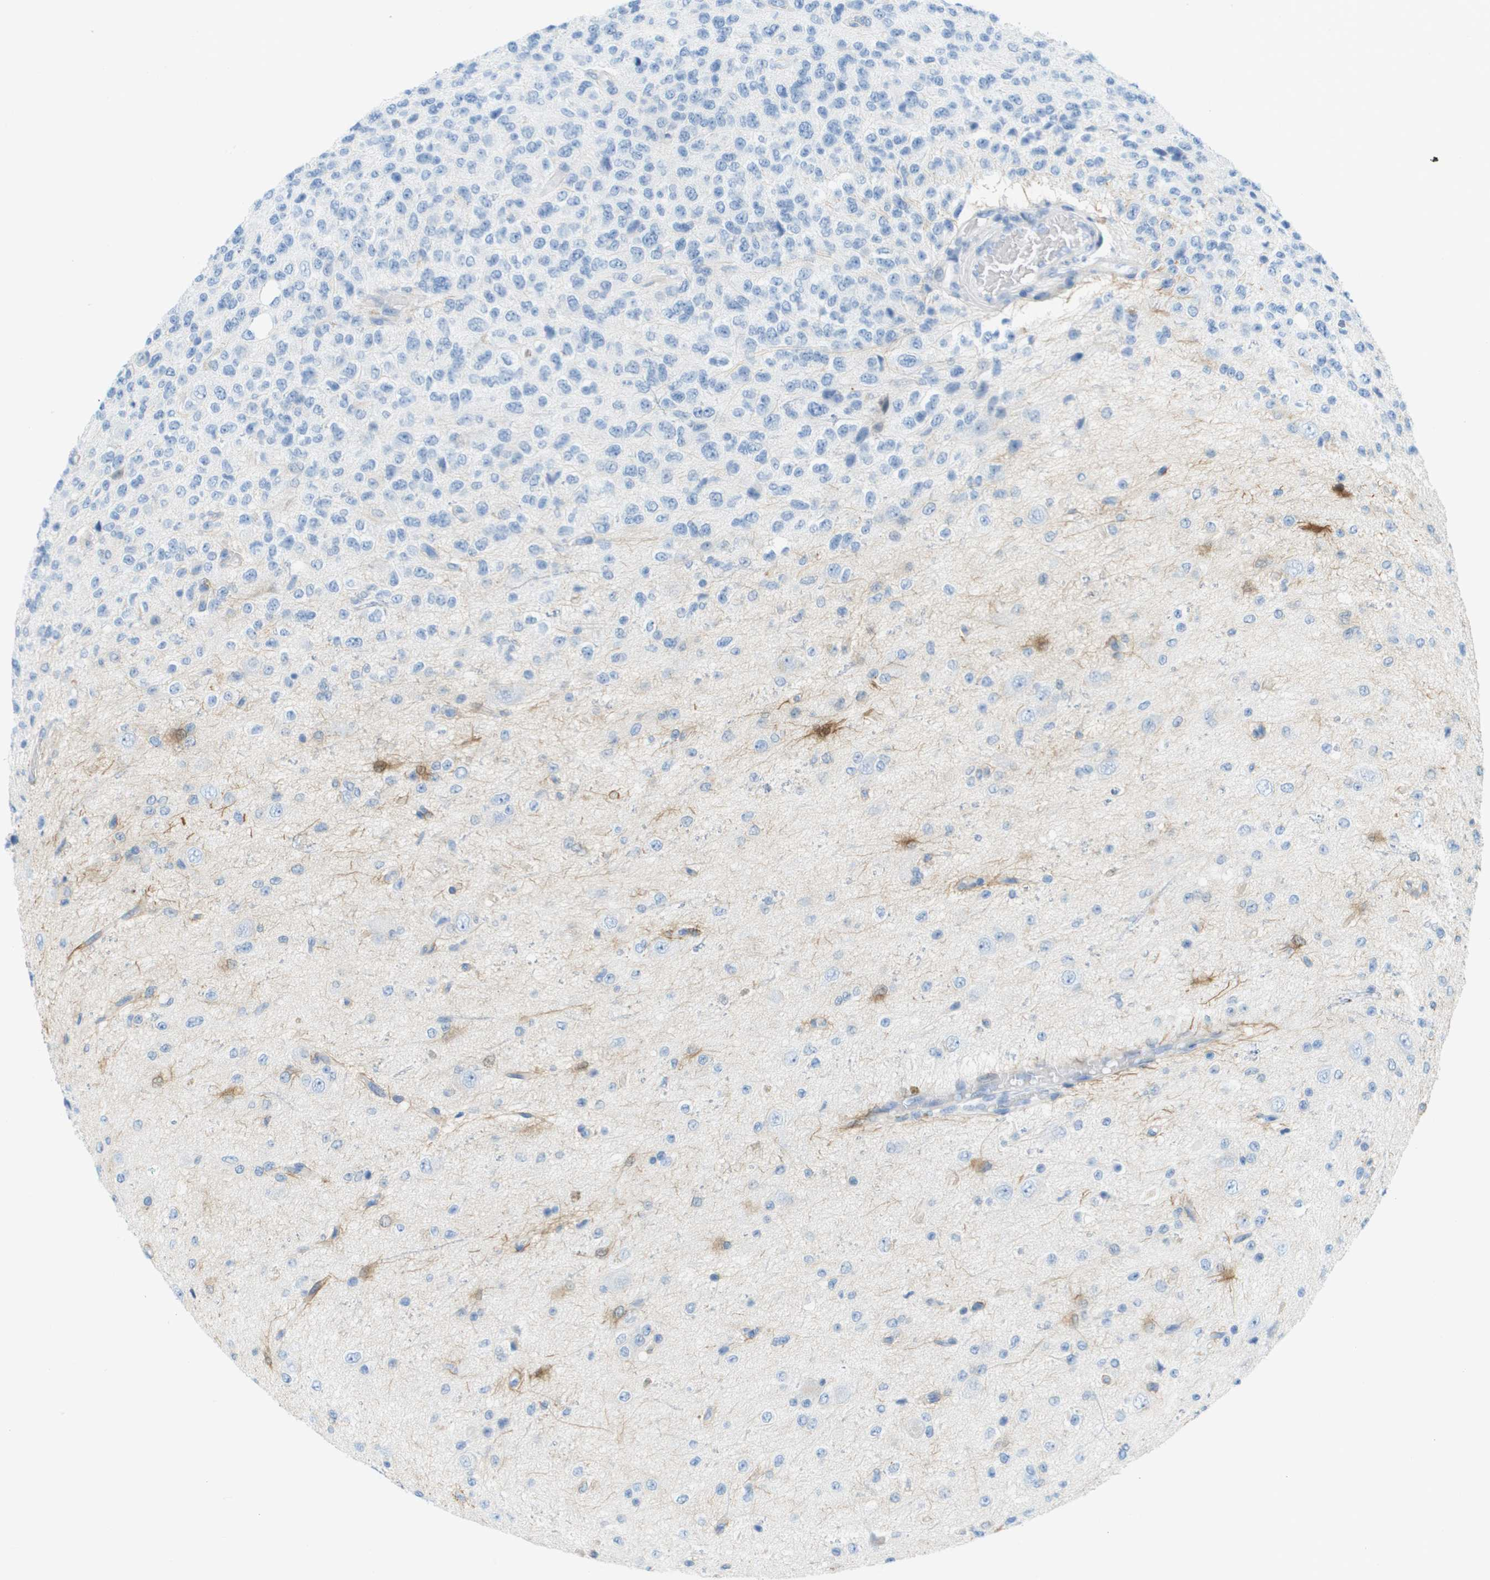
{"staining": {"intensity": "negative", "quantity": "none", "location": "none"}, "tissue": "glioma", "cell_type": "Tumor cells", "image_type": "cancer", "snomed": [{"axis": "morphology", "description": "Glioma, malignant, High grade"}, {"axis": "topography", "description": "pancreas cauda"}], "caption": "This is an IHC photomicrograph of human malignant glioma (high-grade). There is no staining in tumor cells.", "gene": "CUL9", "patient": {"sex": "male", "age": 60}}